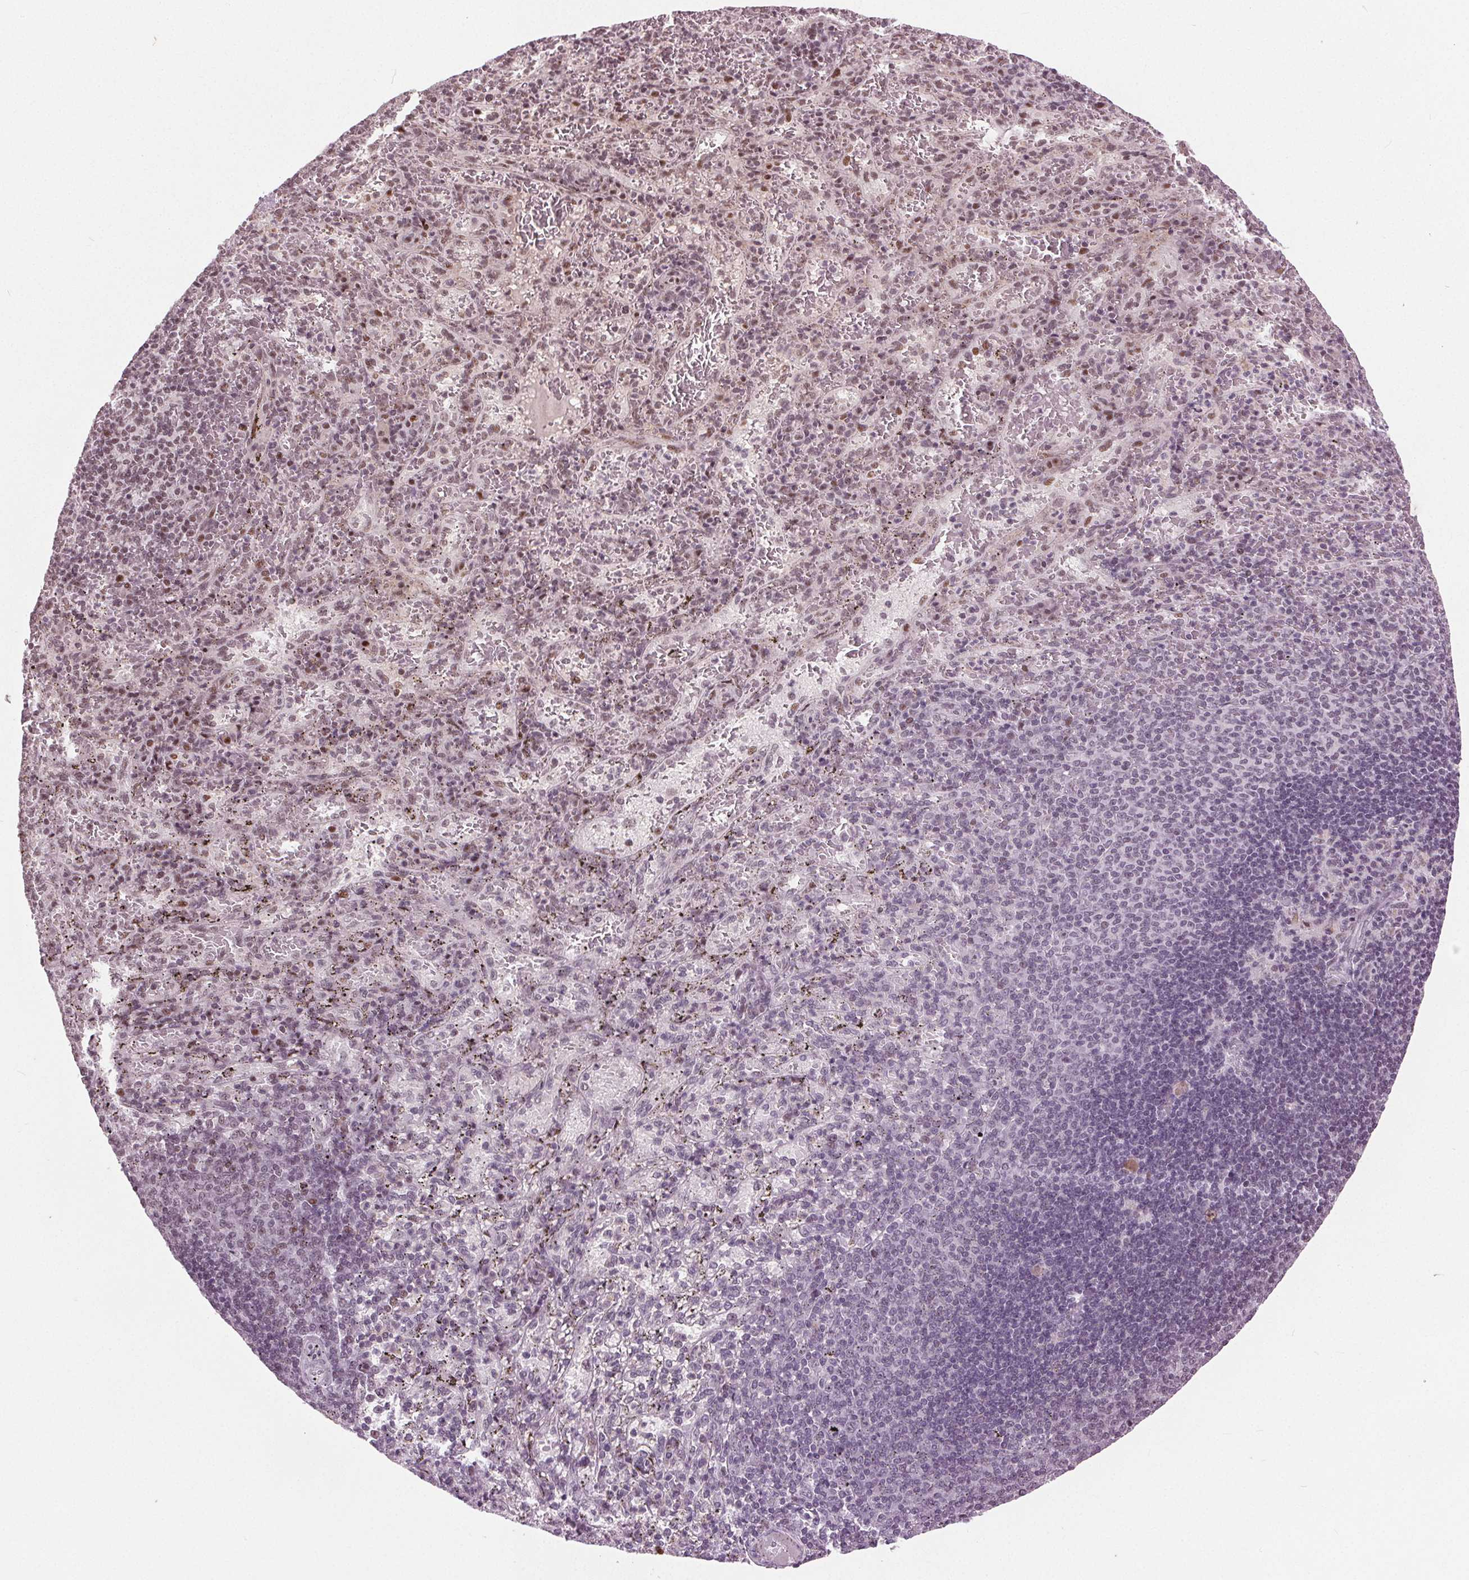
{"staining": {"intensity": "weak", "quantity": "25%-75%", "location": "nuclear"}, "tissue": "spleen", "cell_type": "Cells in red pulp", "image_type": "normal", "snomed": [{"axis": "morphology", "description": "Normal tissue, NOS"}, {"axis": "topography", "description": "Spleen"}], "caption": "Weak nuclear staining is identified in approximately 25%-75% of cells in red pulp in normal spleen.", "gene": "TTC34", "patient": {"sex": "male", "age": 57}}